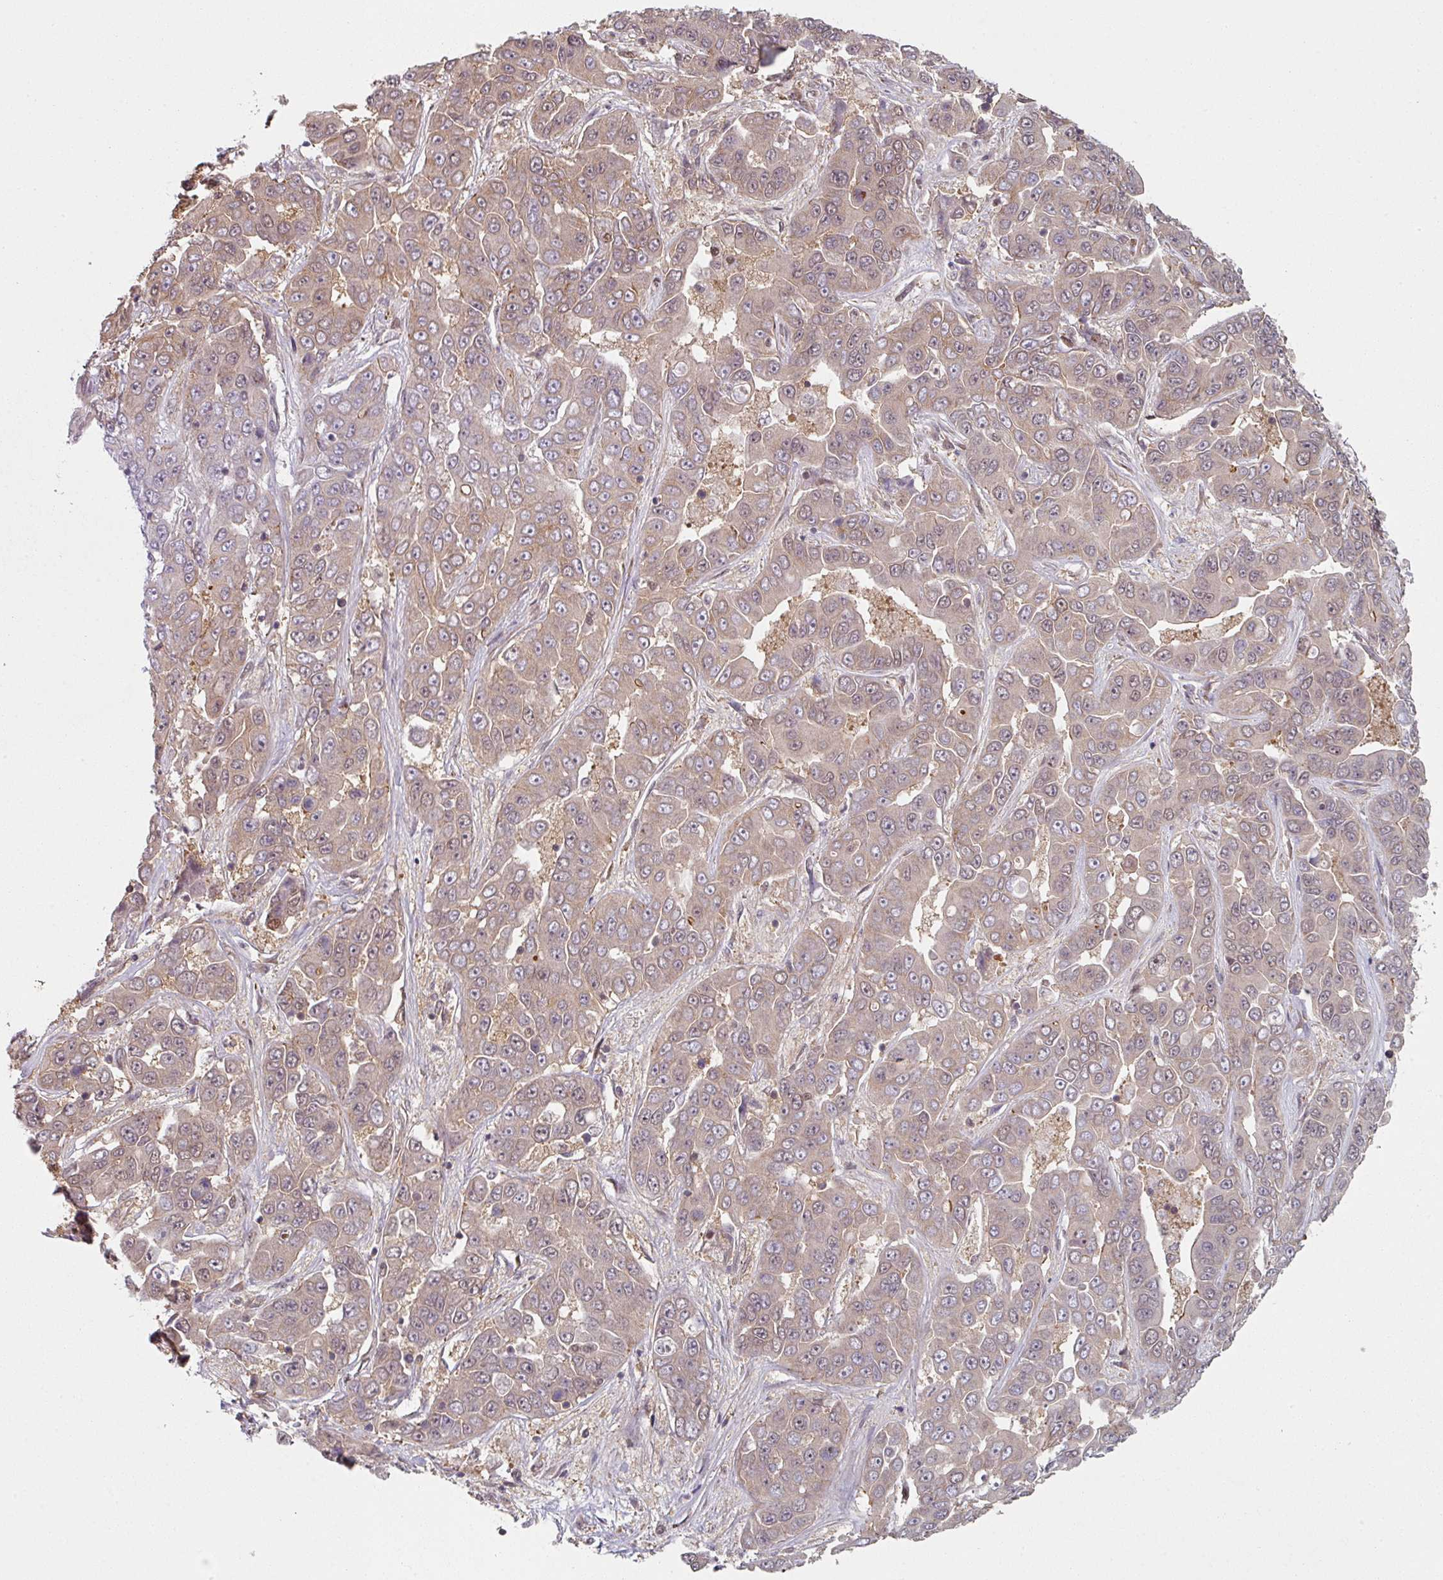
{"staining": {"intensity": "weak", "quantity": "25%-75%", "location": "cytoplasmic/membranous"}, "tissue": "liver cancer", "cell_type": "Tumor cells", "image_type": "cancer", "snomed": [{"axis": "morphology", "description": "Cholangiocarcinoma"}, {"axis": "topography", "description": "Liver"}], "caption": "Human liver cancer (cholangiocarcinoma) stained with a brown dye exhibits weak cytoplasmic/membranous positive positivity in approximately 25%-75% of tumor cells.", "gene": "PSME3IP1", "patient": {"sex": "female", "age": 52}}